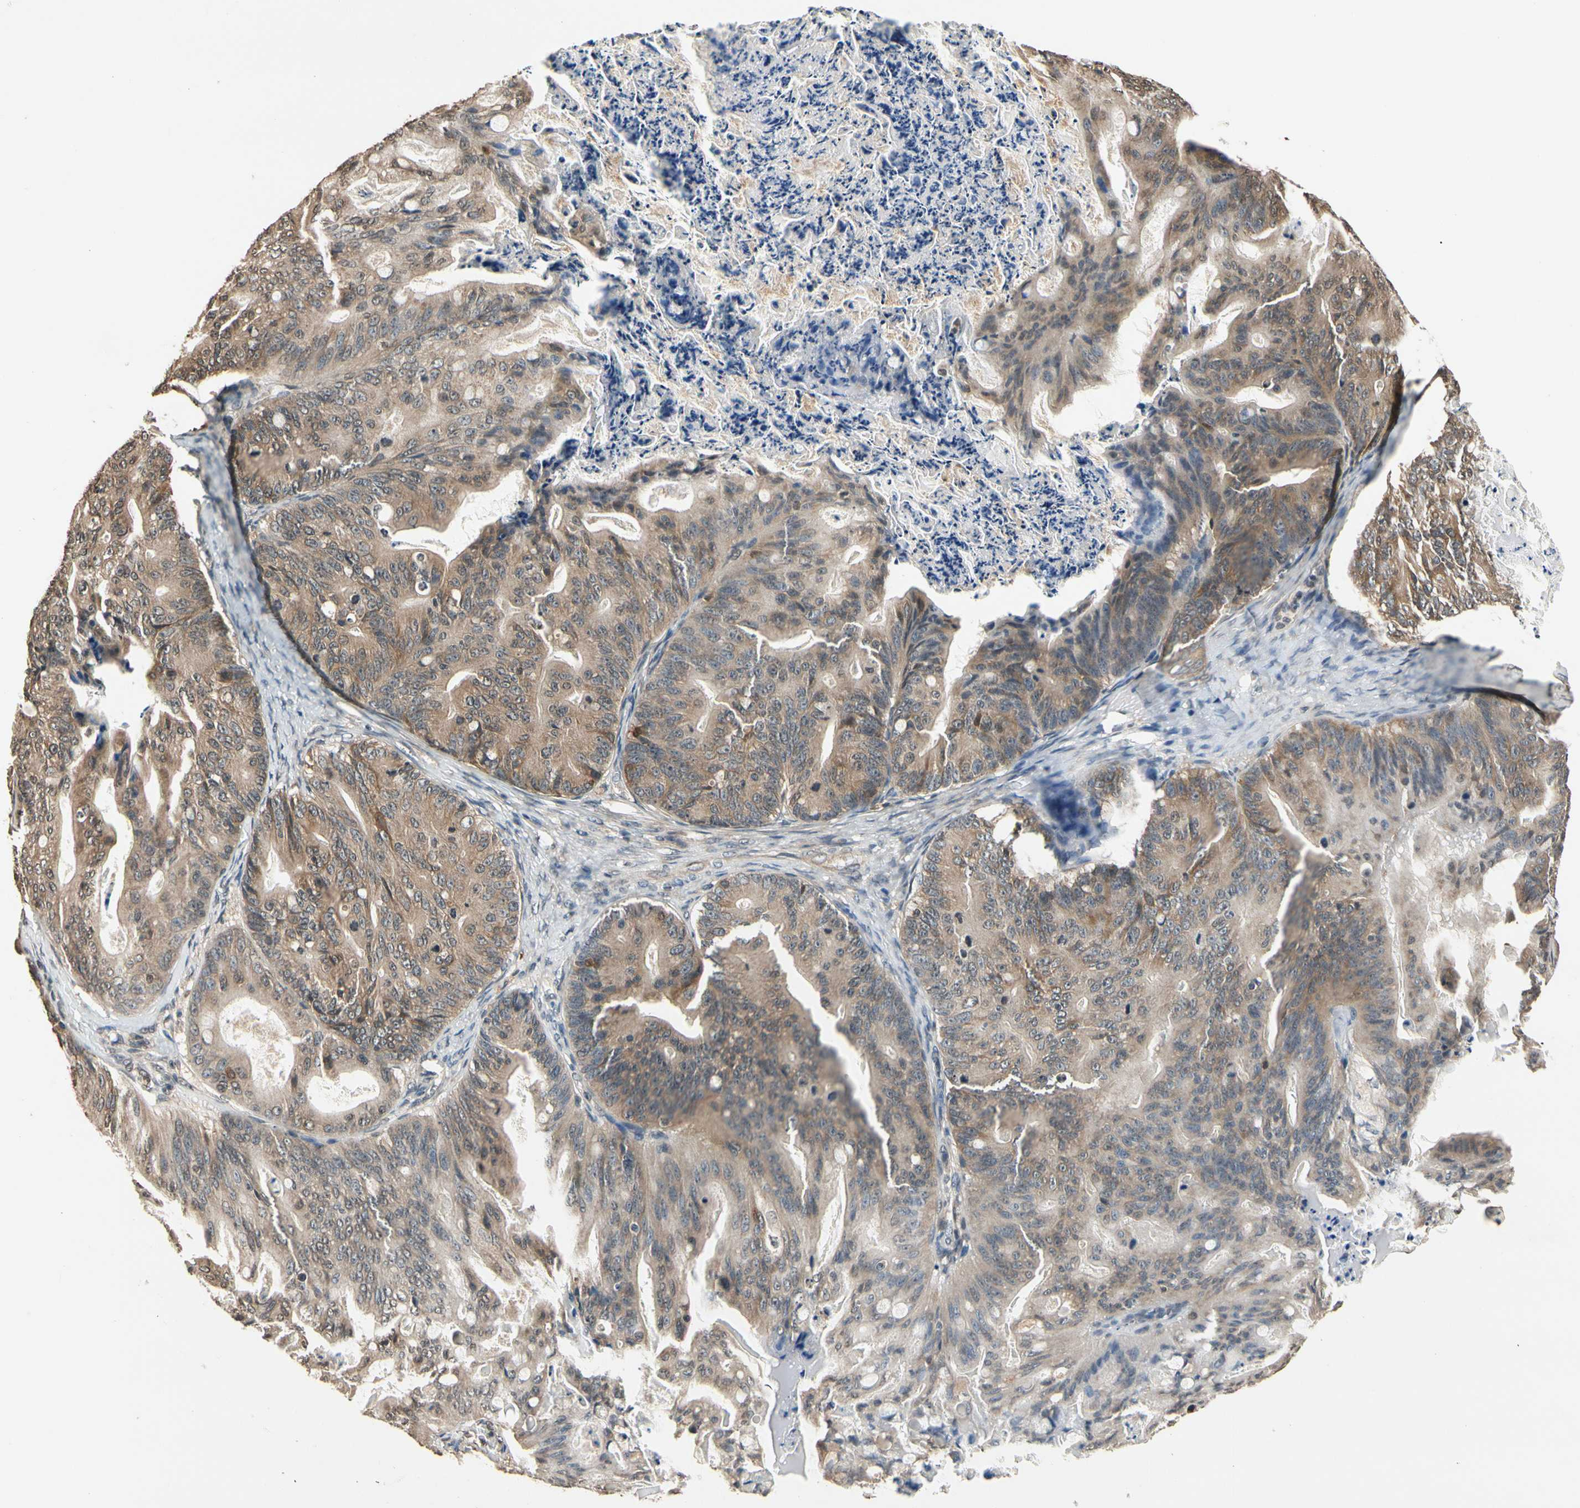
{"staining": {"intensity": "moderate", "quantity": ">75%", "location": "cytoplasmic/membranous"}, "tissue": "ovarian cancer", "cell_type": "Tumor cells", "image_type": "cancer", "snomed": [{"axis": "morphology", "description": "Cystadenocarcinoma, mucinous, NOS"}, {"axis": "topography", "description": "Ovary"}], "caption": "Mucinous cystadenocarcinoma (ovarian) was stained to show a protein in brown. There is medium levels of moderate cytoplasmic/membranous staining in approximately >75% of tumor cells.", "gene": "GCLC", "patient": {"sex": "female", "age": 36}}